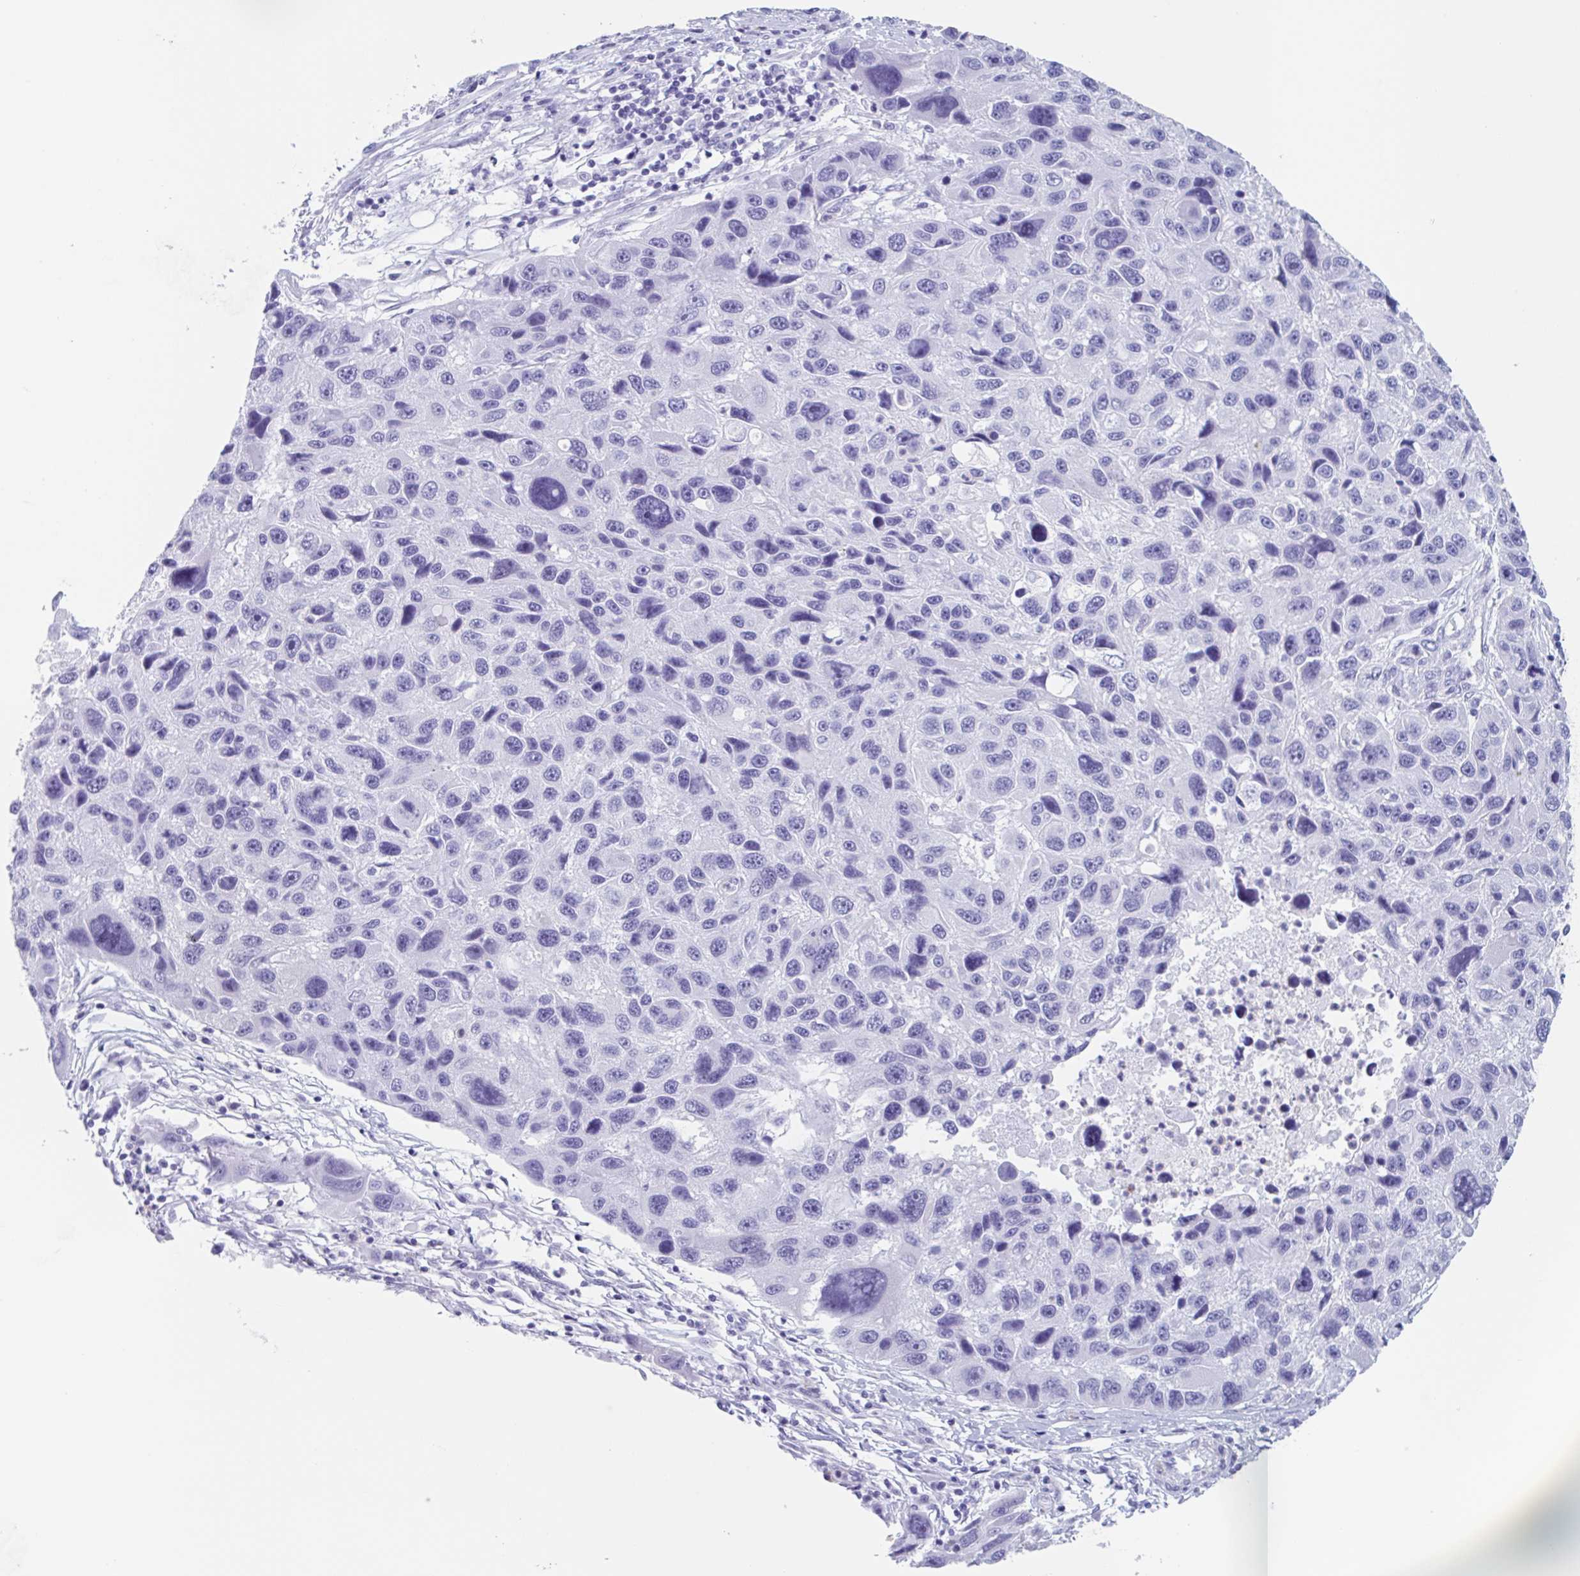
{"staining": {"intensity": "negative", "quantity": "none", "location": "none"}, "tissue": "melanoma", "cell_type": "Tumor cells", "image_type": "cancer", "snomed": [{"axis": "morphology", "description": "Malignant melanoma, NOS"}, {"axis": "topography", "description": "Skin"}], "caption": "Malignant melanoma was stained to show a protein in brown. There is no significant positivity in tumor cells.", "gene": "TAS2R41", "patient": {"sex": "male", "age": 53}}